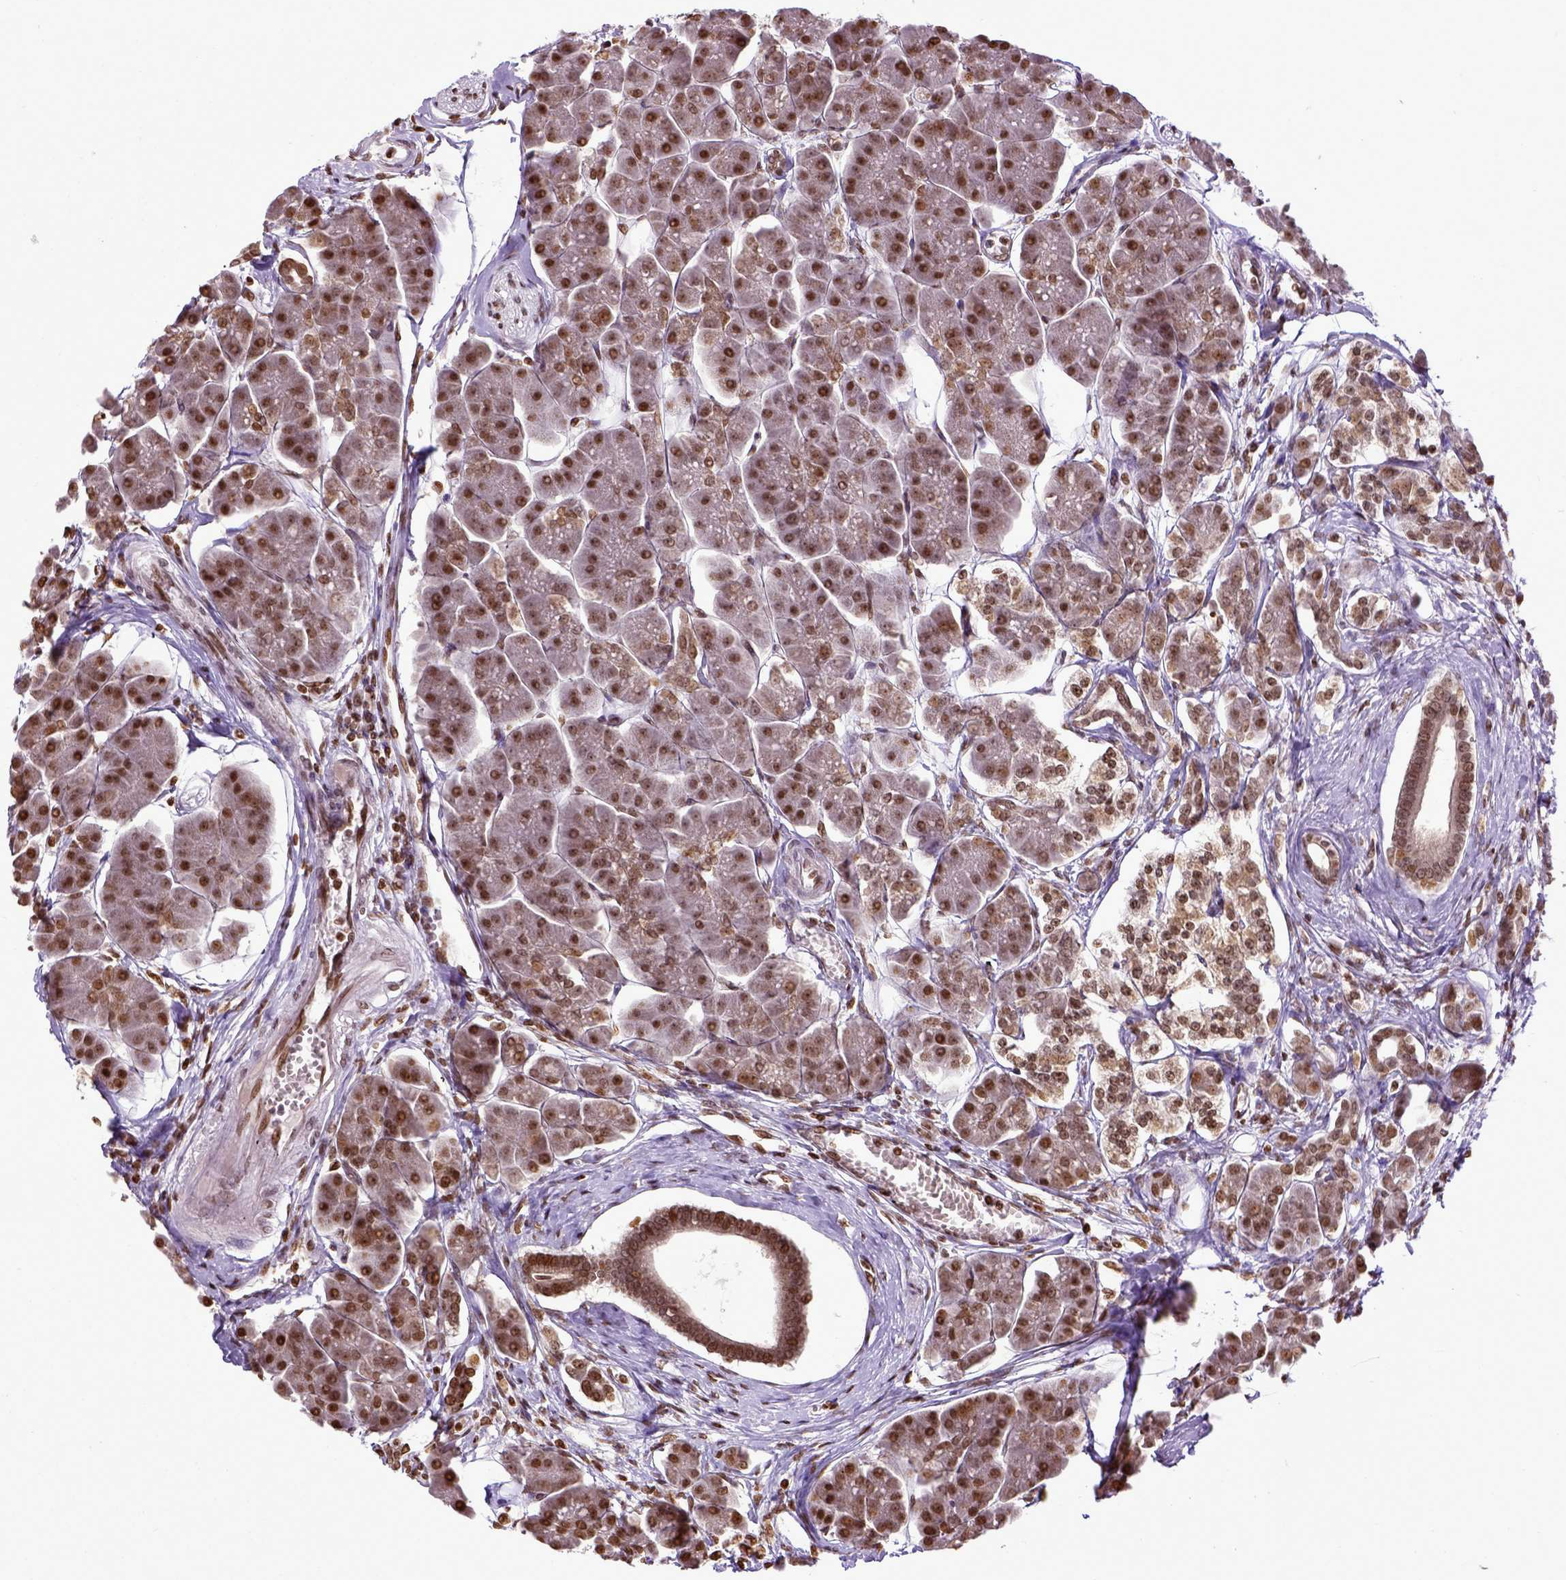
{"staining": {"intensity": "moderate", "quantity": ">75%", "location": "nuclear"}, "tissue": "pancreas", "cell_type": "Exocrine glandular cells", "image_type": "normal", "snomed": [{"axis": "morphology", "description": "Normal tissue, NOS"}, {"axis": "topography", "description": "Adipose tissue"}, {"axis": "topography", "description": "Pancreas"}, {"axis": "topography", "description": "Peripheral nerve tissue"}], "caption": "Immunohistochemistry (IHC) of benign pancreas demonstrates medium levels of moderate nuclear staining in about >75% of exocrine glandular cells. (brown staining indicates protein expression, while blue staining denotes nuclei).", "gene": "ZNF75D", "patient": {"sex": "female", "age": 58}}